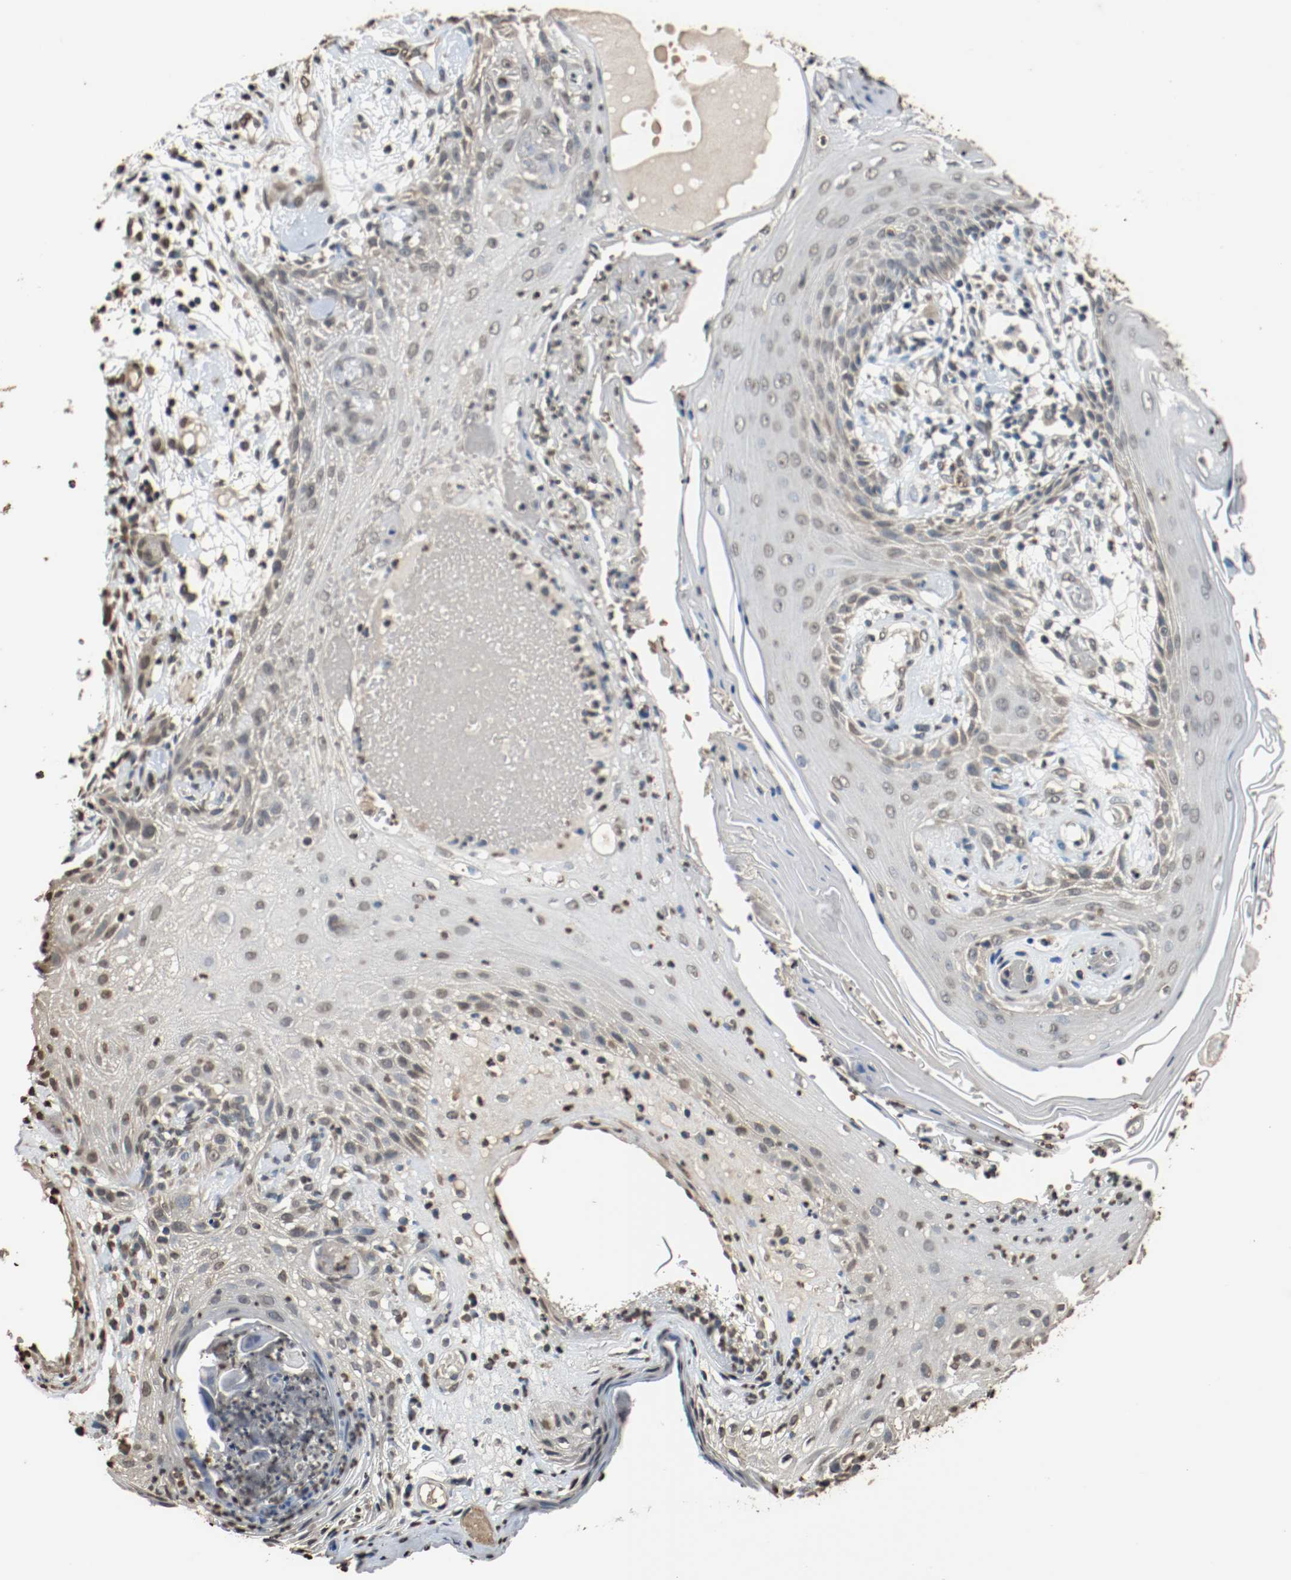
{"staining": {"intensity": "negative", "quantity": "none", "location": "none"}, "tissue": "skin cancer", "cell_type": "Tumor cells", "image_type": "cancer", "snomed": [{"axis": "morphology", "description": "Normal tissue, NOS"}, {"axis": "morphology", "description": "Squamous cell carcinoma, NOS"}, {"axis": "topography", "description": "Skin"}], "caption": "Tumor cells are negative for brown protein staining in squamous cell carcinoma (skin). Nuclei are stained in blue.", "gene": "RTN4", "patient": {"sex": "female", "age": 59}}